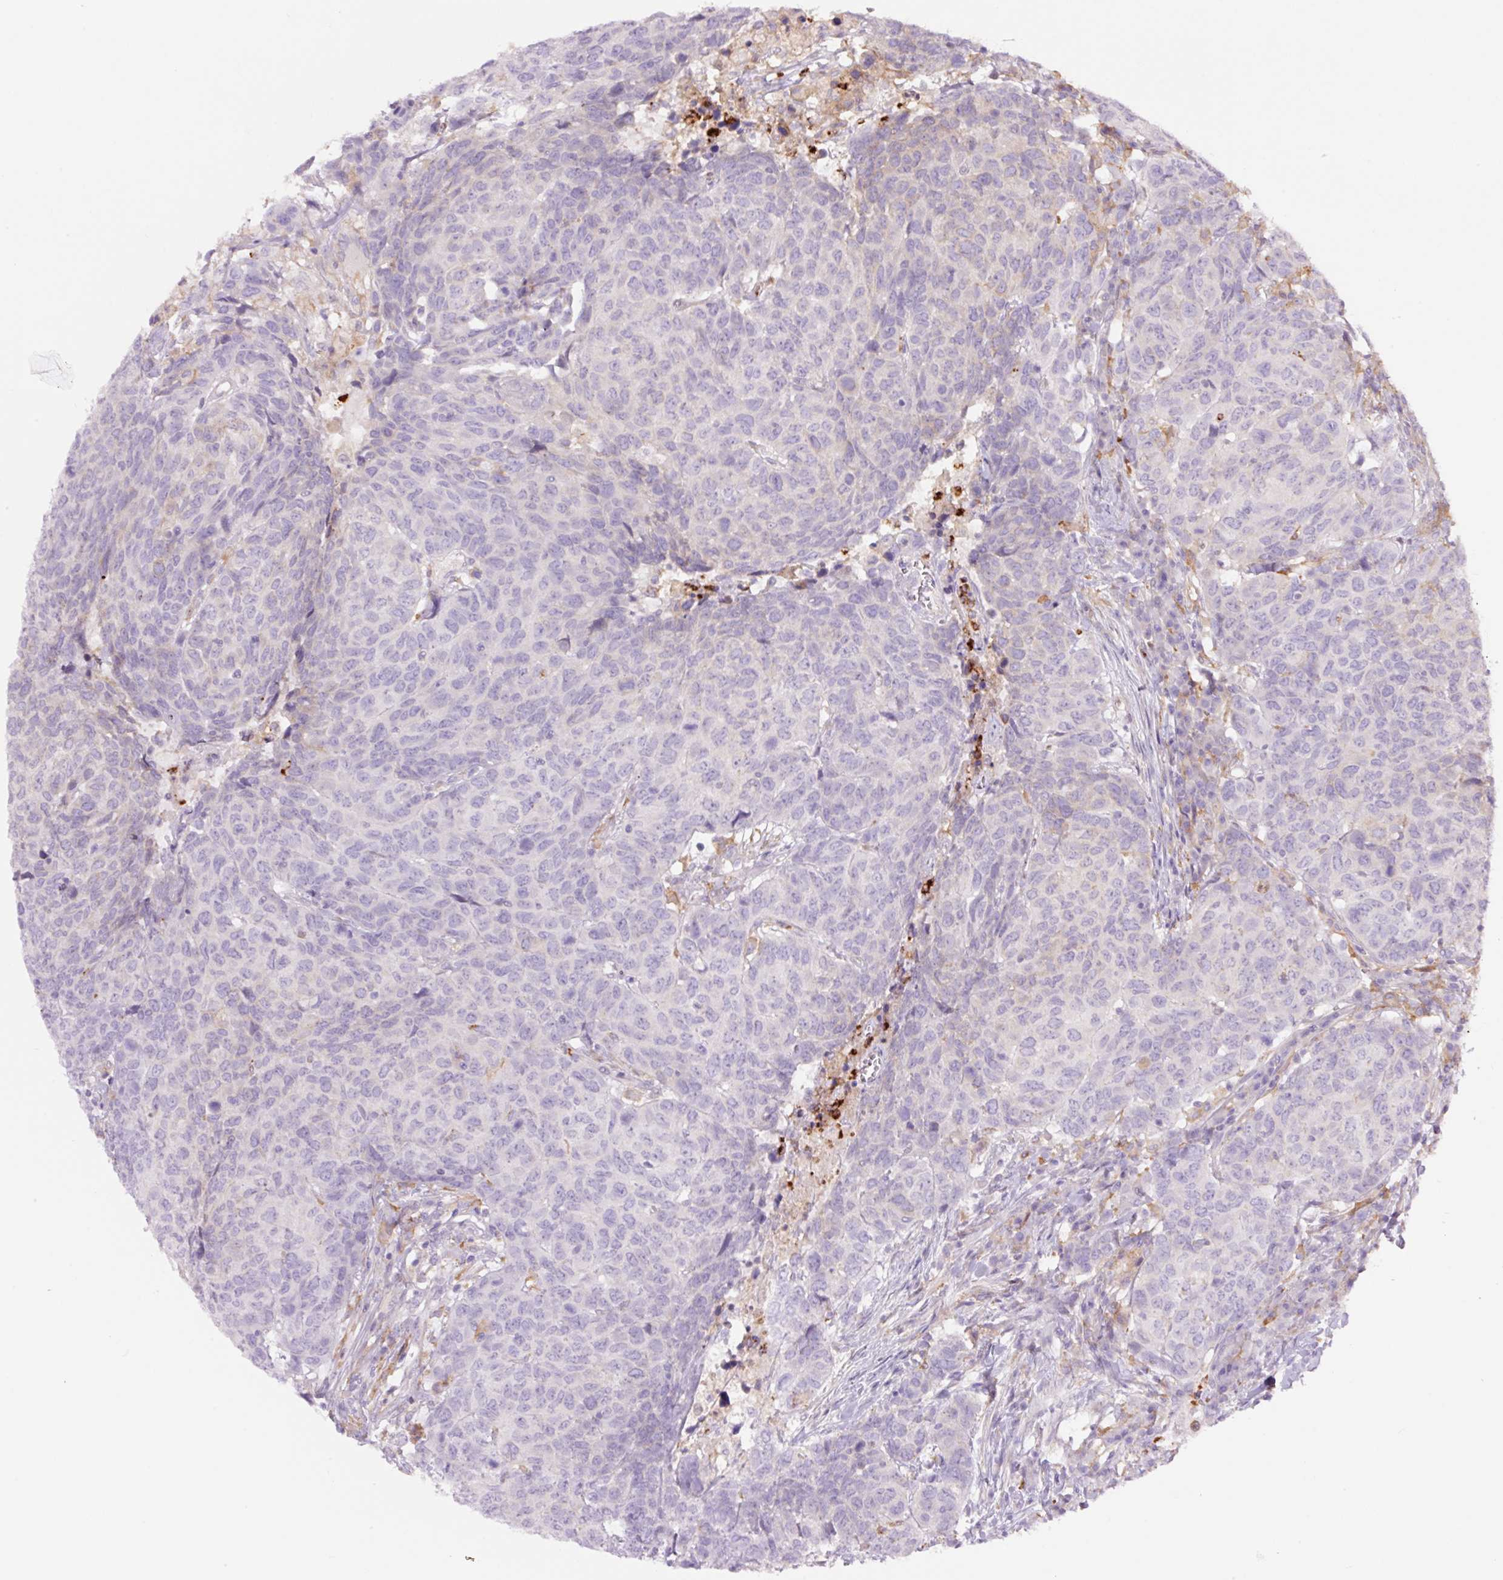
{"staining": {"intensity": "negative", "quantity": "none", "location": "none"}, "tissue": "head and neck cancer", "cell_type": "Tumor cells", "image_type": "cancer", "snomed": [{"axis": "morphology", "description": "Normal tissue, NOS"}, {"axis": "morphology", "description": "Squamous cell carcinoma, NOS"}, {"axis": "topography", "description": "Skeletal muscle"}, {"axis": "topography", "description": "Vascular tissue"}, {"axis": "topography", "description": "Peripheral nerve tissue"}, {"axis": "topography", "description": "Head-Neck"}], "caption": "The photomicrograph shows no significant staining in tumor cells of head and neck squamous cell carcinoma.", "gene": "SH2D6", "patient": {"sex": "male", "age": 66}}